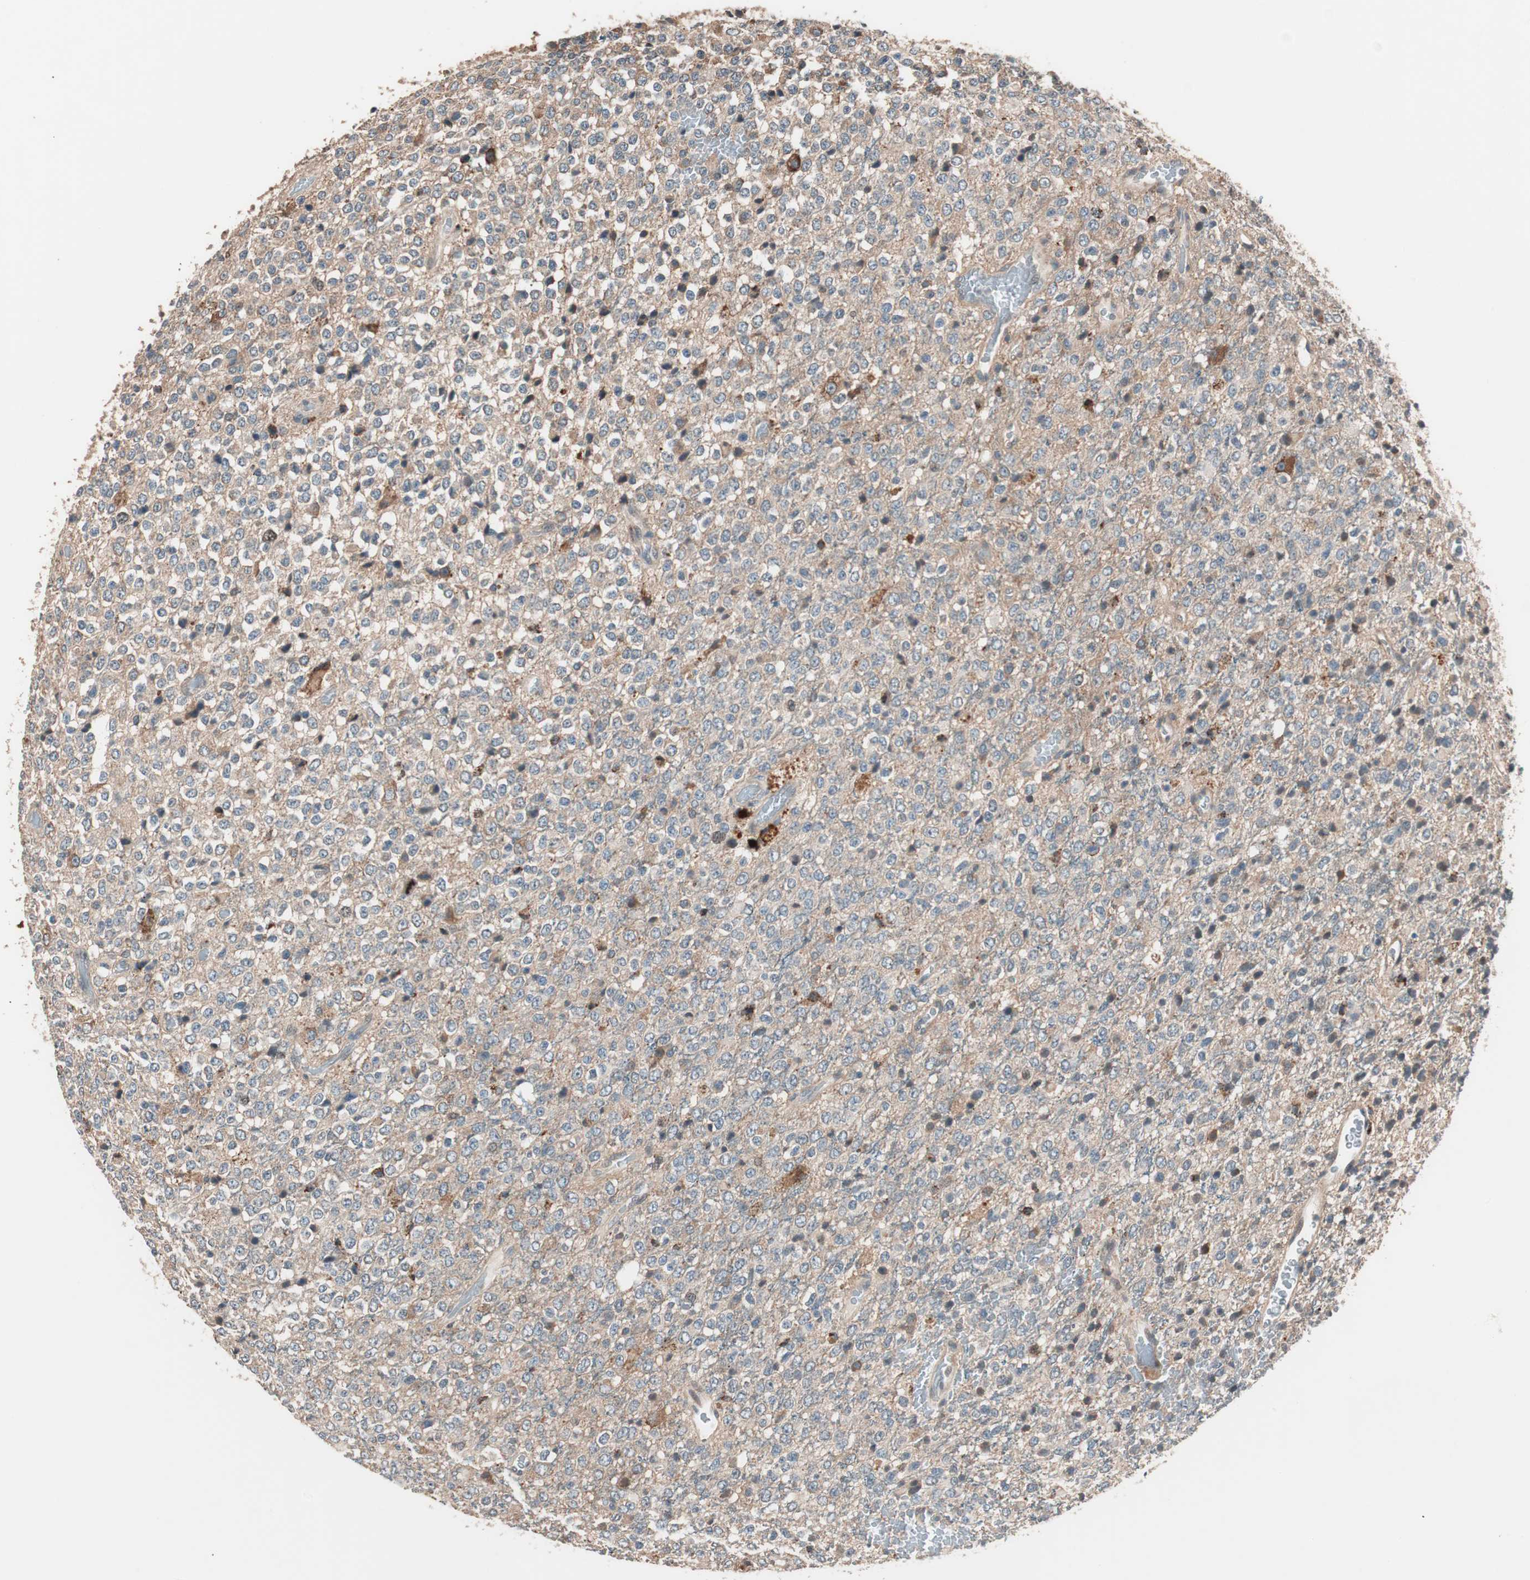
{"staining": {"intensity": "moderate", "quantity": ">75%", "location": "cytoplasmic/membranous"}, "tissue": "glioma", "cell_type": "Tumor cells", "image_type": "cancer", "snomed": [{"axis": "morphology", "description": "Glioma, malignant, High grade"}, {"axis": "topography", "description": "pancreas cauda"}], "caption": "Malignant glioma (high-grade) tissue demonstrates moderate cytoplasmic/membranous expression in about >75% of tumor cells, visualized by immunohistochemistry.", "gene": "NFRKB", "patient": {"sex": "male", "age": 60}}